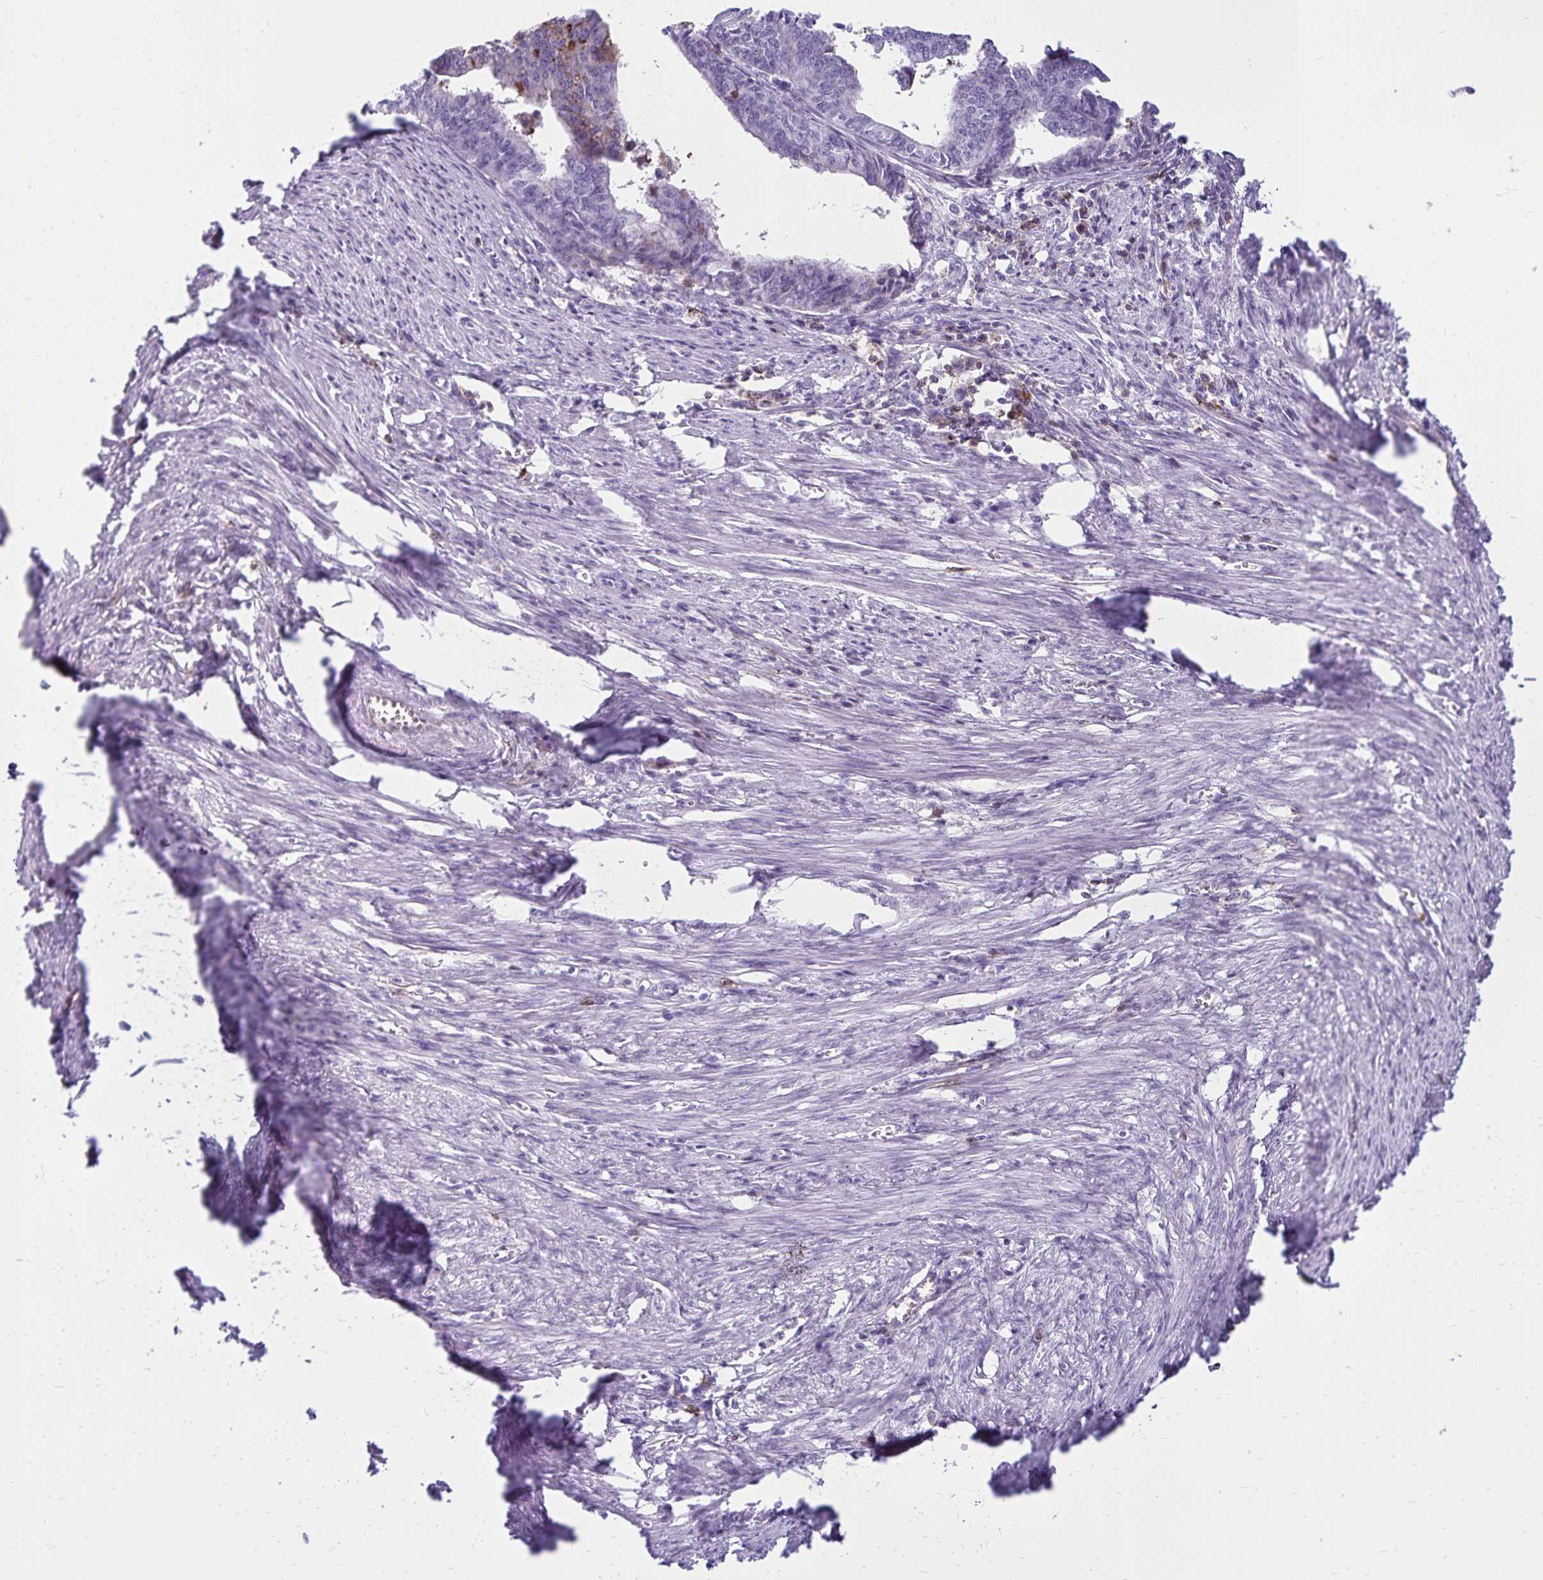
{"staining": {"intensity": "negative", "quantity": "none", "location": "none"}, "tissue": "endometrial cancer", "cell_type": "Tumor cells", "image_type": "cancer", "snomed": [{"axis": "morphology", "description": "Adenocarcinoma, NOS"}, {"axis": "topography", "description": "Endometrium"}], "caption": "DAB (3,3'-diaminobenzidine) immunohistochemical staining of endometrial cancer demonstrates no significant staining in tumor cells. The staining was performed using DAB to visualize the protein expression in brown, while the nuclei were stained in blue with hematoxylin (Magnification: 20x).", "gene": "CD27", "patient": {"sex": "female", "age": 65}}